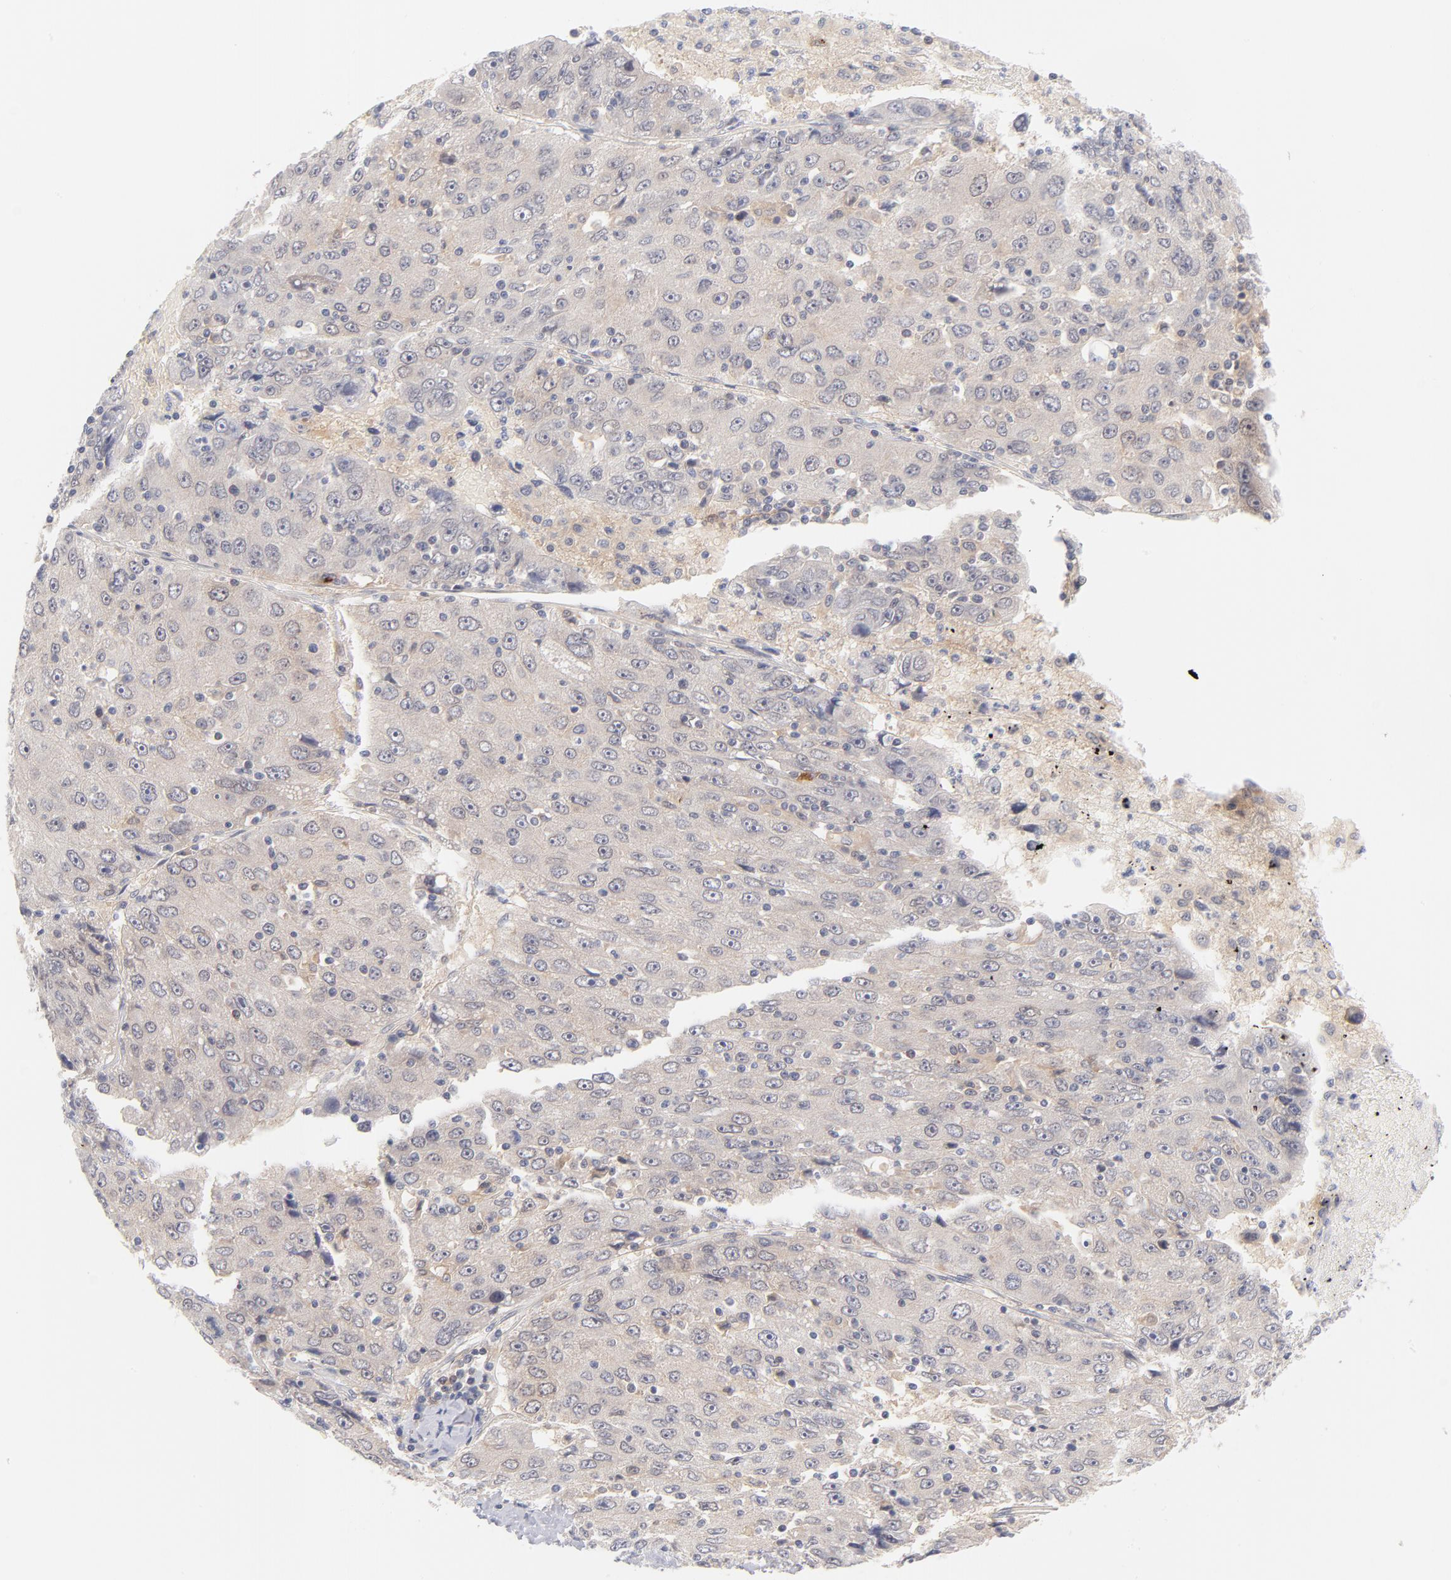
{"staining": {"intensity": "weak", "quantity": "<25%", "location": "cytoplasmic/membranous"}, "tissue": "liver cancer", "cell_type": "Tumor cells", "image_type": "cancer", "snomed": [{"axis": "morphology", "description": "Carcinoma, Hepatocellular, NOS"}, {"axis": "topography", "description": "Liver"}], "caption": "Immunohistochemistry (IHC) of liver cancer displays no positivity in tumor cells.", "gene": "CASP6", "patient": {"sex": "male", "age": 49}}